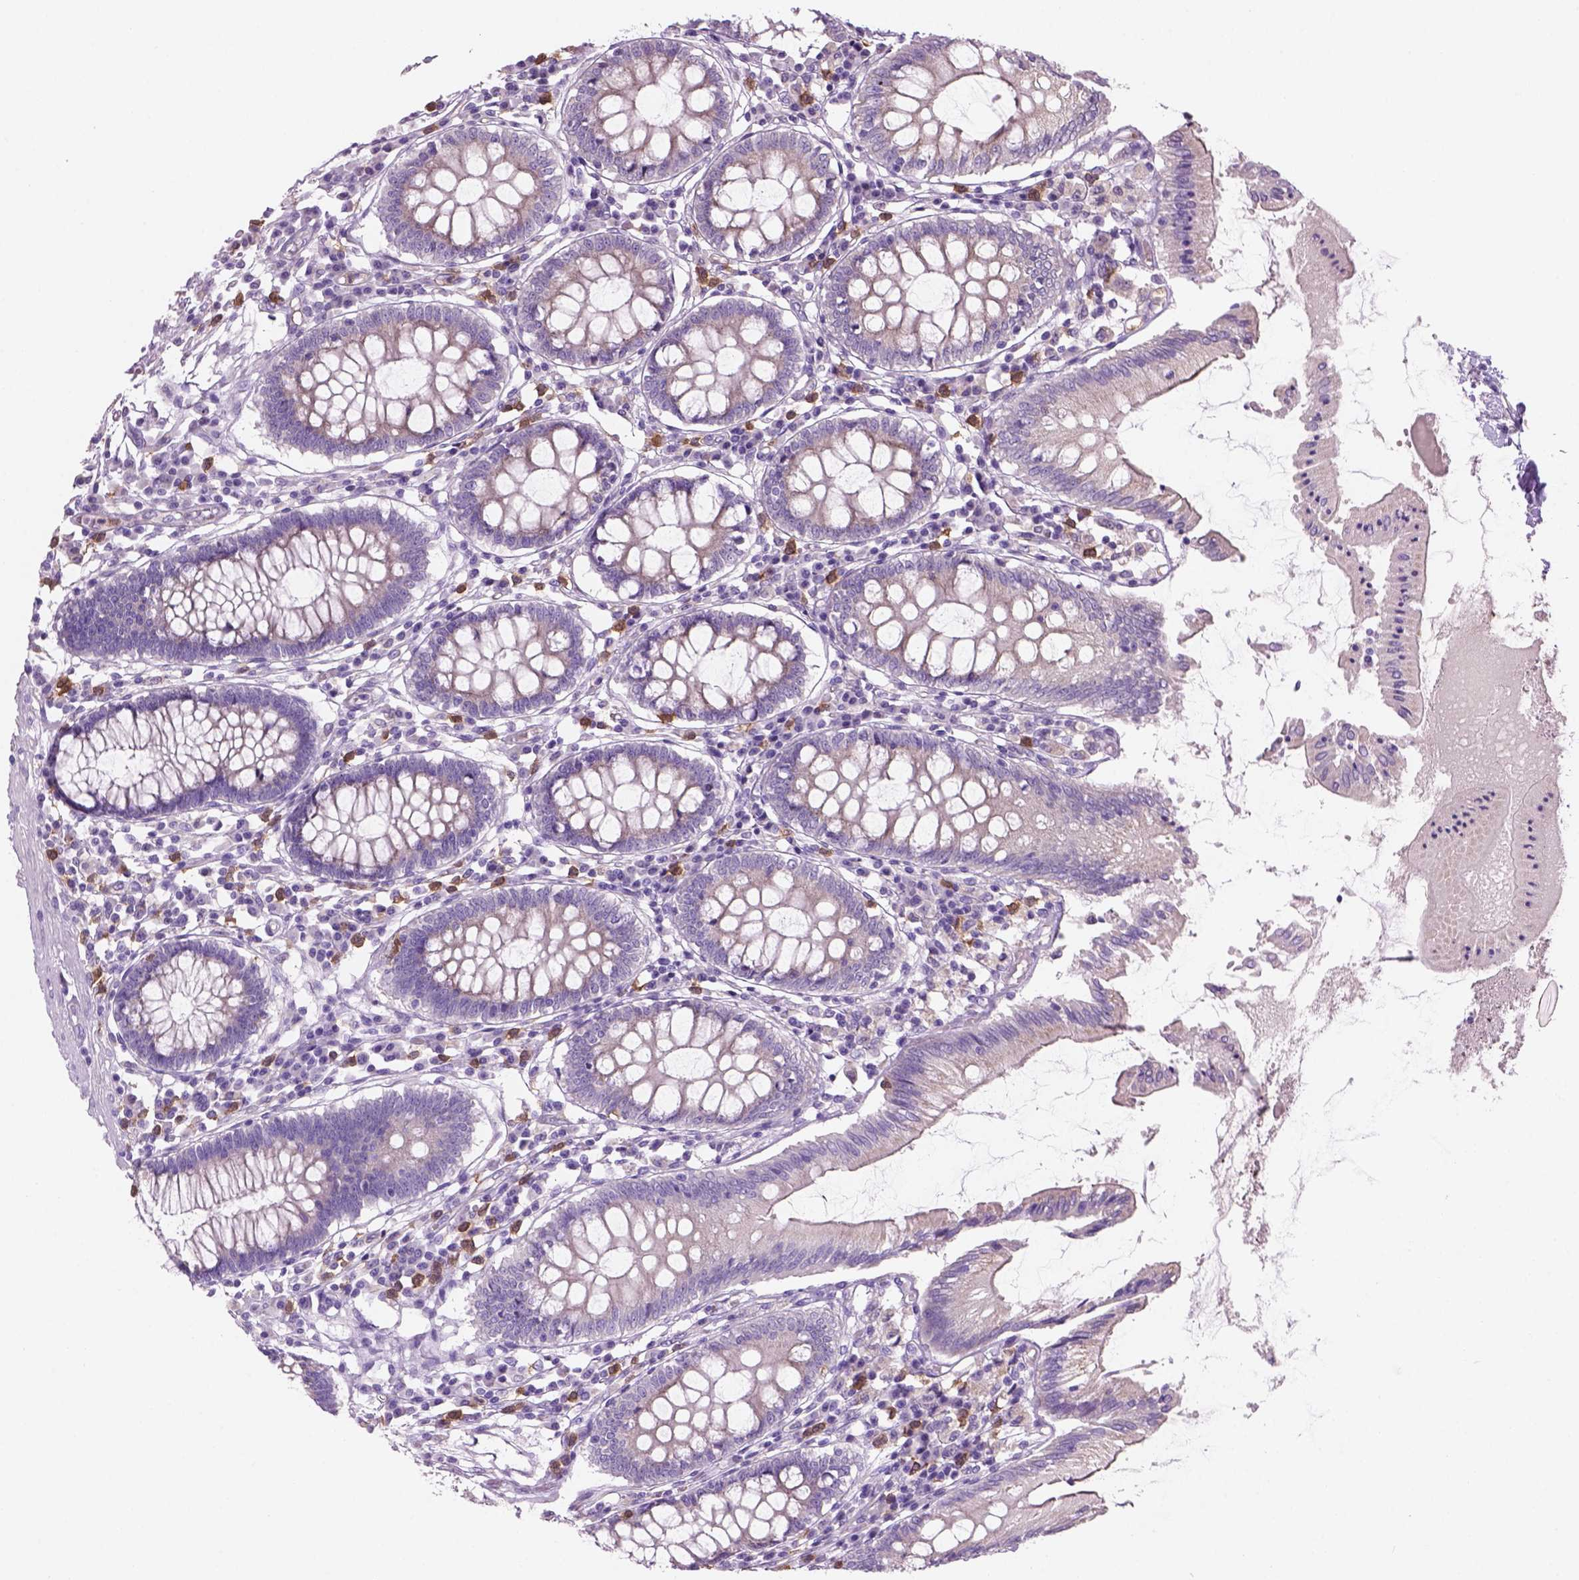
{"staining": {"intensity": "negative", "quantity": "none", "location": "none"}, "tissue": "colon", "cell_type": "Endothelial cells", "image_type": "normal", "snomed": [{"axis": "morphology", "description": "Normal tissue, NOS"}, {"axis": "morphology", "description": "Adenocarcinoma, NOS"}, {"axis": "topography", "description": "Colon"}], "caption": "Immunohistochemistry (IHC) micrograph of normal colon stained for a protein (brown), which demonstrates no staining in endothelial cells. Brightfield microscopy of immunohistochemistry (IHC) stained with DAB (3,3'-diaminobenzidine) (brown) and hematoxylin (blue), captured at high magnification.", "gene": "CD84", "patient": {"sex": "male", "age": 83}}